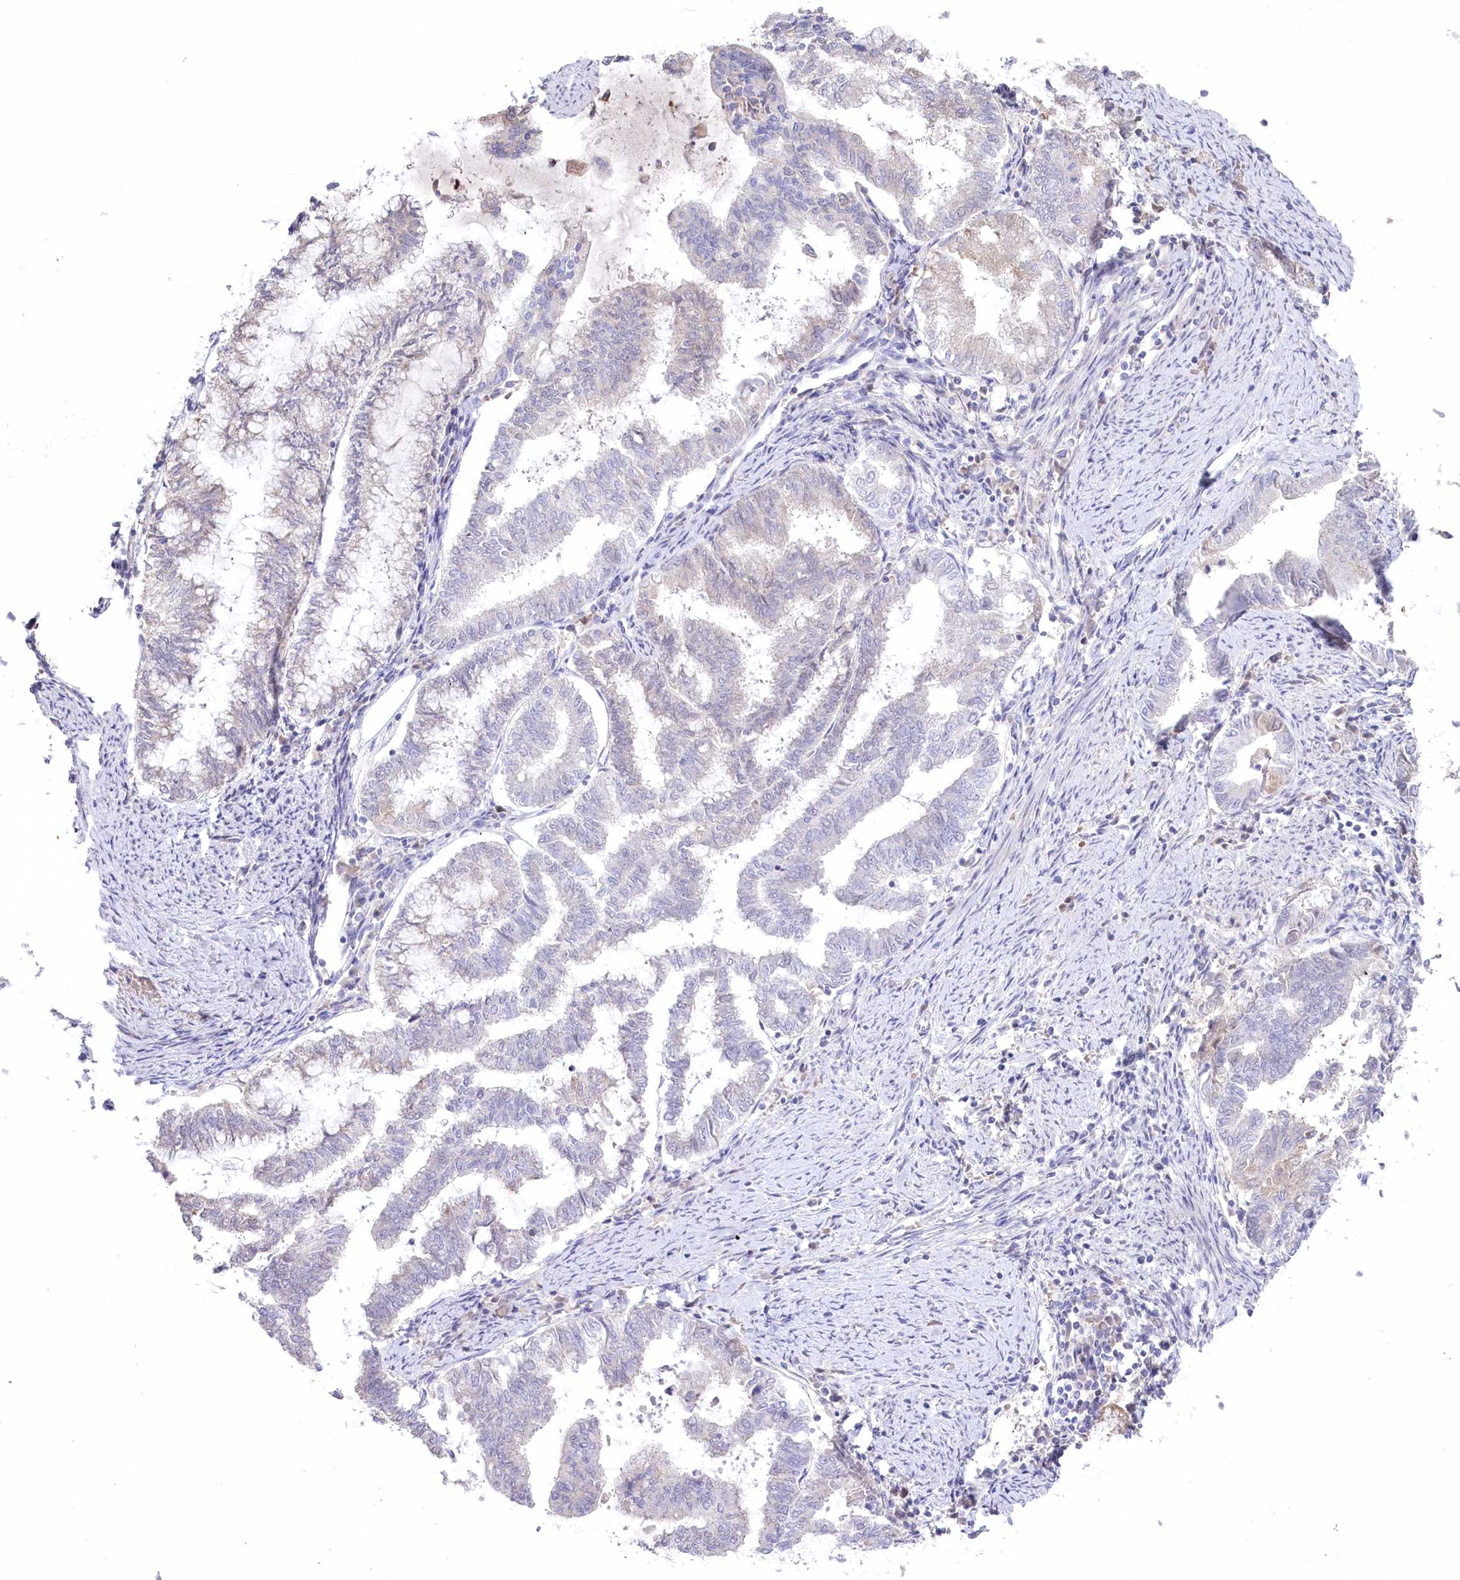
{"staining": {"intensity": "negative", "quantity": "none", "location": "none"}, "tissue": "endometrial cancer", "cell_type": "Tumor cells", "image_type": "cancer", "snomed": [{"axis": "morphology", "description": "Adenocarcinoma, NOS"}, {"axis": "topography", "description": "Endometrium"}], "caption": "Immunohistochemistry (IHC) image of neoplastic tissue: human endometrial adenocarcinoma stained with DAB shows no significant protein positivity in tumor cells.", "gene": "SLC6A11", "patient": {"sex": "female", "age": 79}}